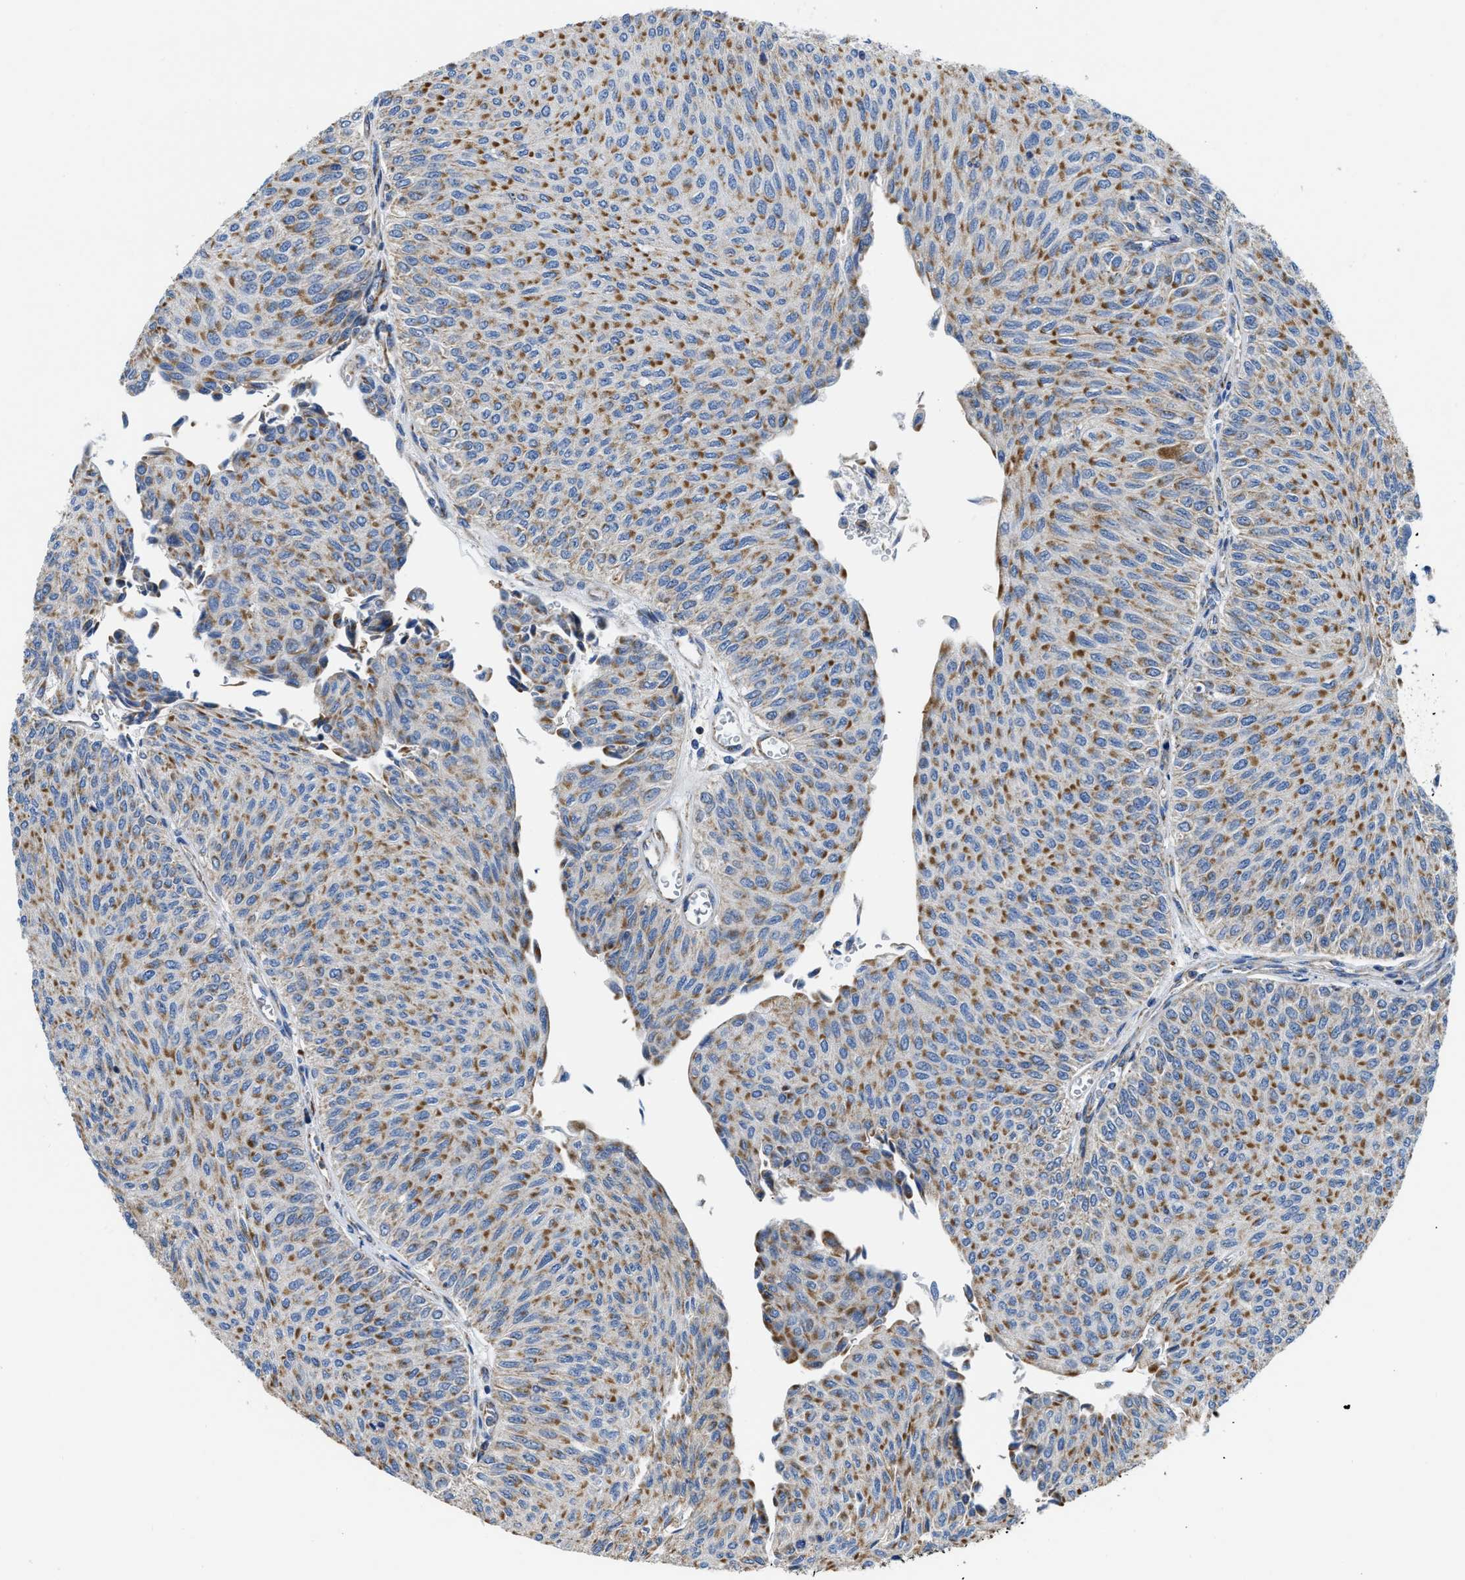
{"staining": {"intensity": "moderate", "quantity": ">75%", "location": "cytoplasmic/membranous"}, "tissue": "urothelial cancer", "cell_type": "Tumor cells", "image_type": "cancer", "snomed": [{"axis": "morphology", "description": "Urothelial carcinoma, Low grade"}, {"axis": "topography", "description": "Urinary bladder"}], "caption": "A brown stain shows moderate cytoplasmic/membranous positivity of a protein in human urothelial carcinoma (low-grade) tumor cells.", "gene": "SLC25A13", "patient": {"sex": "male", "age": 78}}